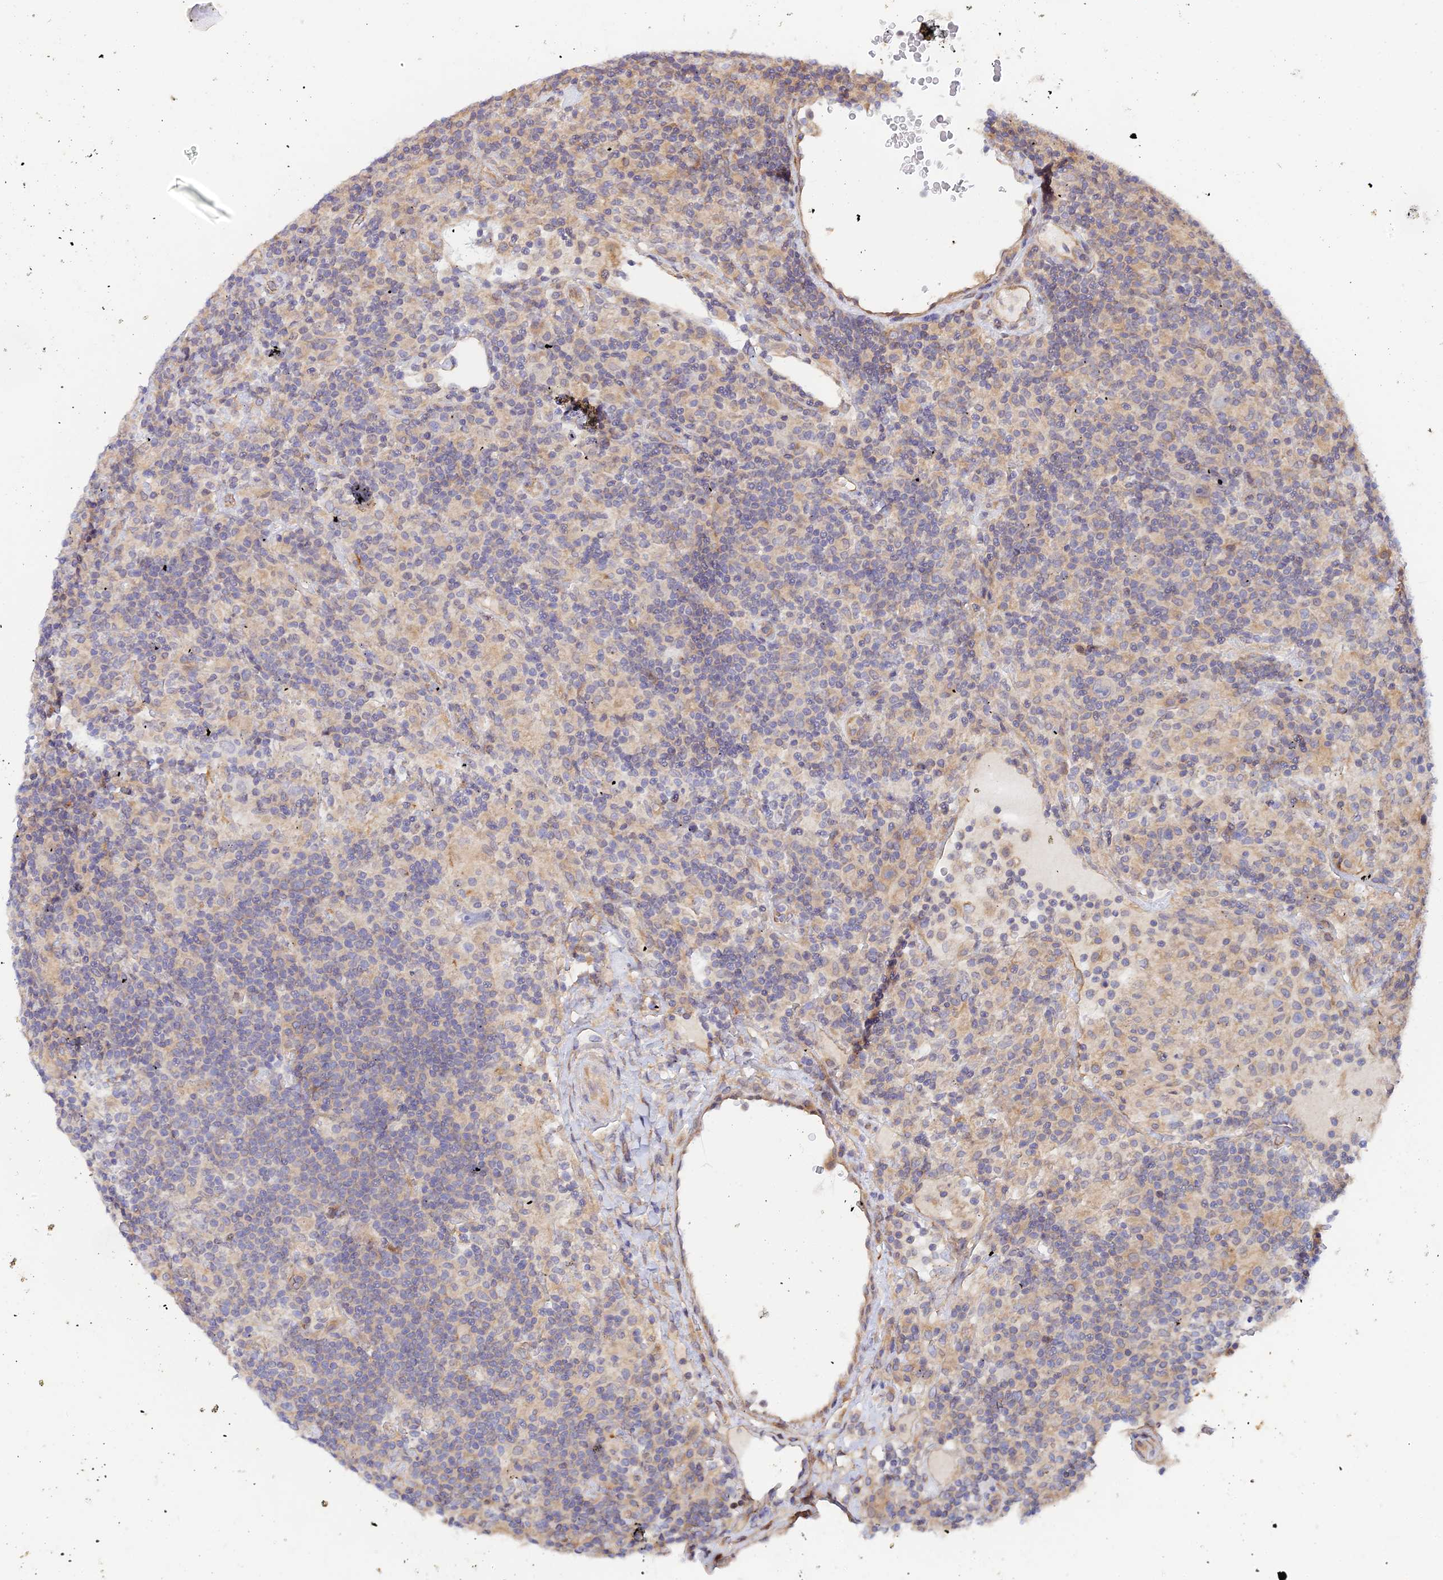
{"staining": {"intensity": "negative", "quantity": "none", "location": "none"}, "tissue": "lymphoma", "cell_type": "Tumor cells", "image_type": "cancer", "snomed": [{"axis": "morphology", "description": "Hodgkin's disease, NOS"}, {"axis": "topography", "description": "Lymph node"}], "caption": "Tumor cells are negative for protein expression in human Hodgkin's disease. The staining was performed using DAB to visualize the protein expression in brown, while the nuclei were stained in blue with hematoxylin (Magnification: 20x).", "gene": "MYO9A", "patient": {"sex": "male", "age": 70}}